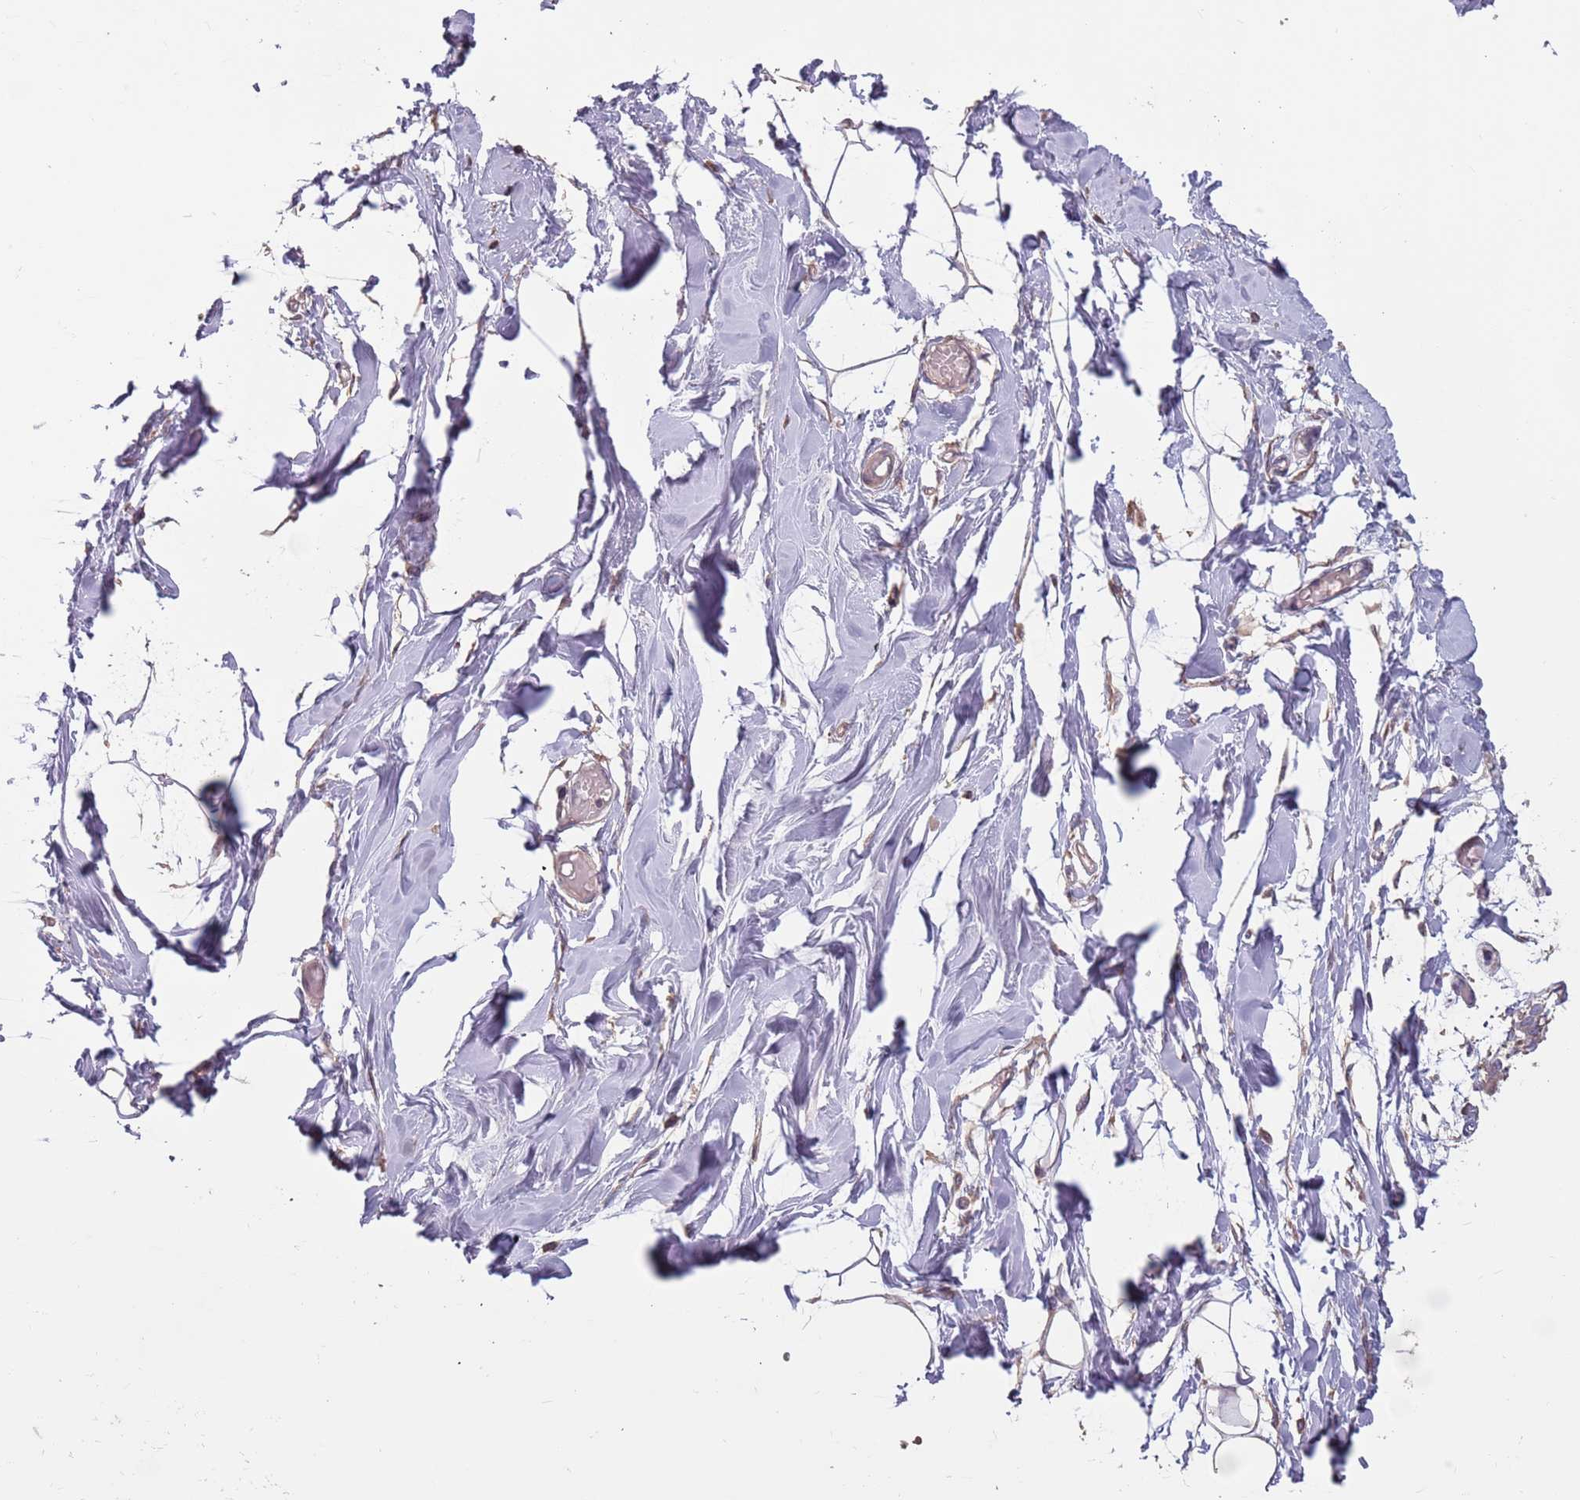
{"staining": {"intensity": "negative", "quantity": "none", "location": "none"}, "tissue": "breast", "cell_type": "Adipocytes", "image_type": "normal", "snomed": [{"axis": "morphology", "description": "Normal tissue, NOS"}, {"axis": "topography", "description": "Breast"}], "caption": "DAB immunohistochemical staining of unremarkable human breast shows no significant staining in adipocytes. Nuclei are stained in blue.", "gene": "MBD3L1", "patient": {"sex": "female", "age": 27}}